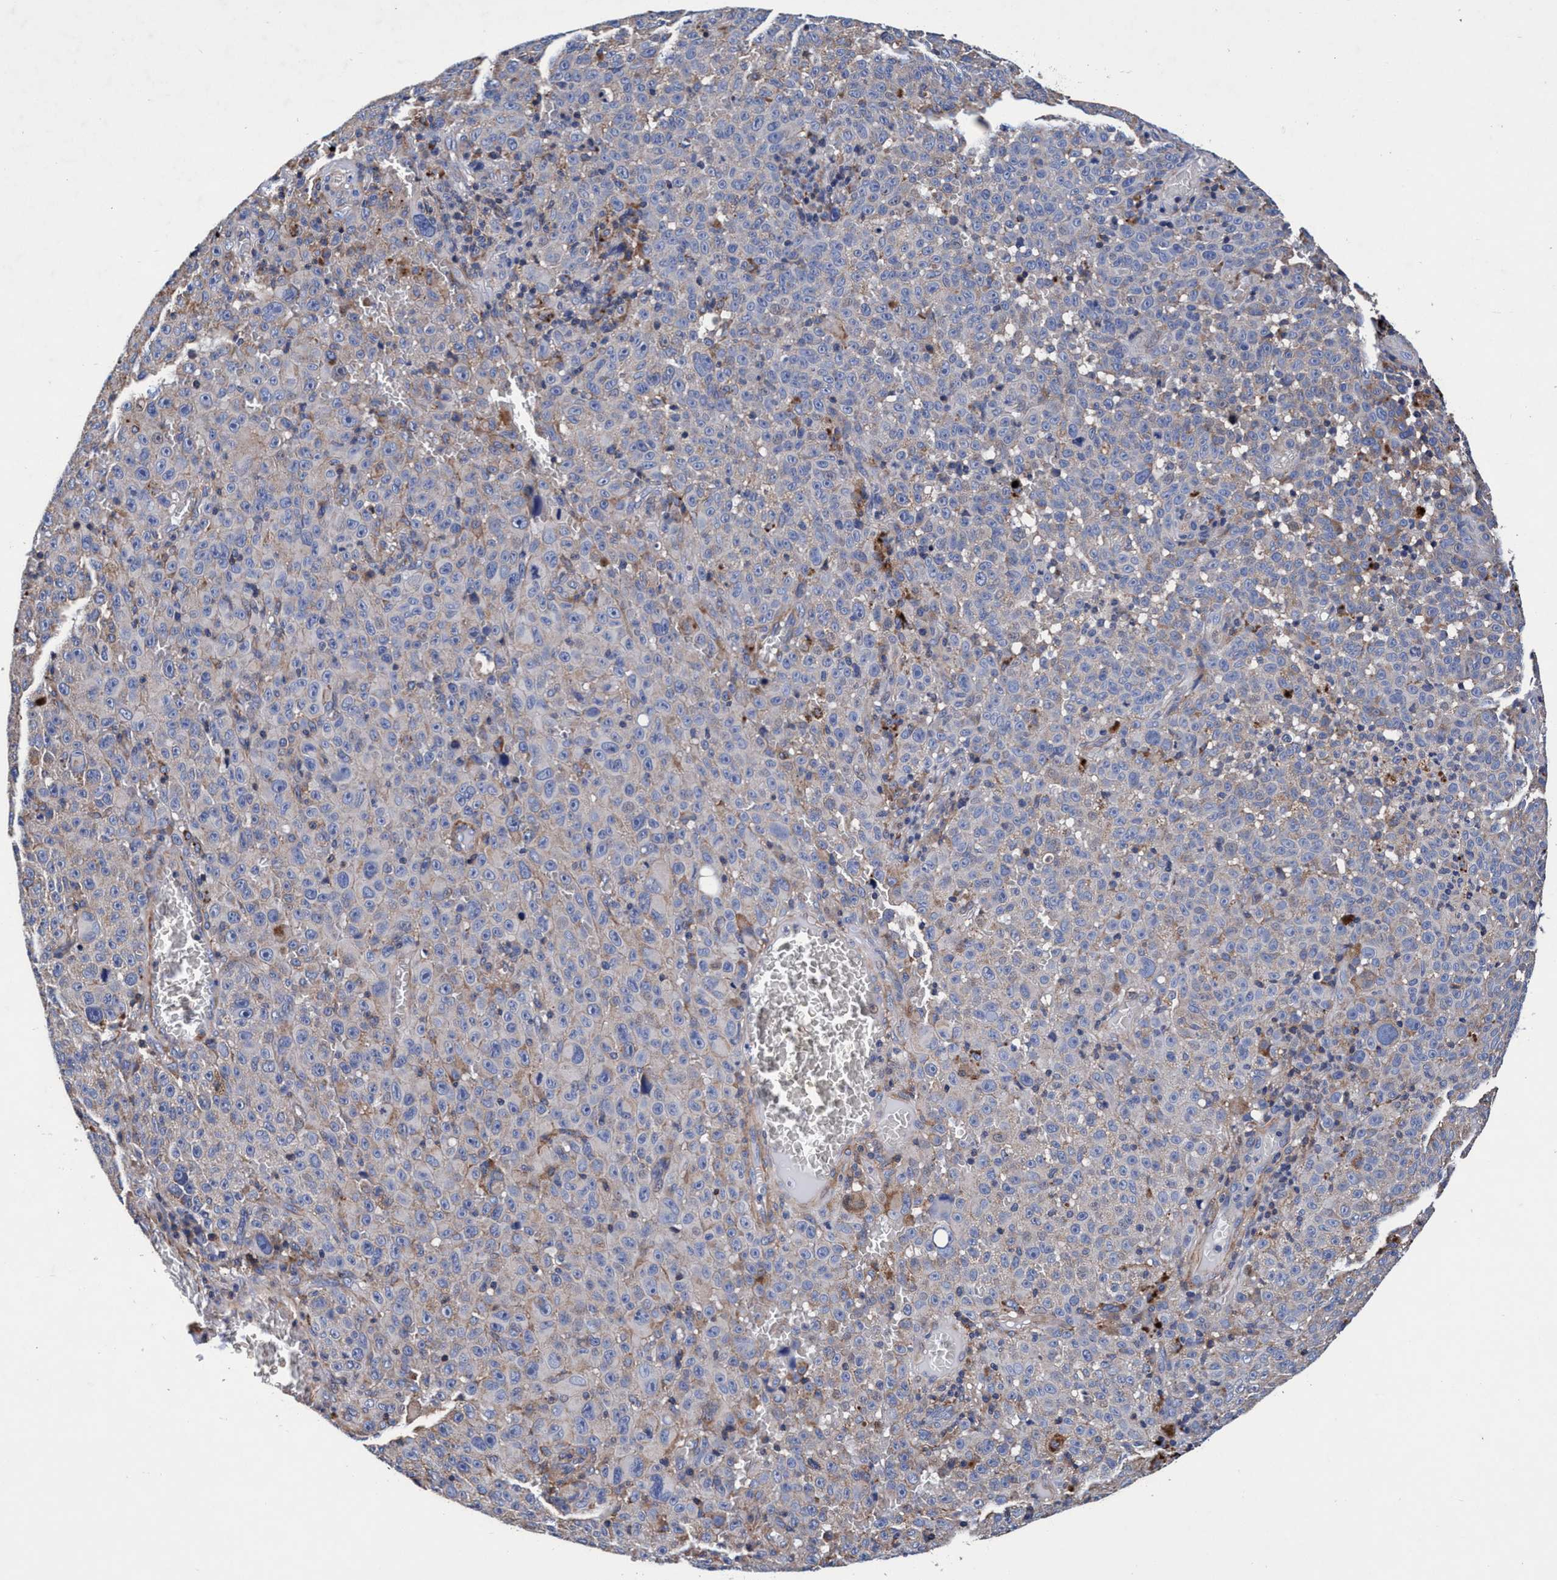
{"staining": {"intensity": "weak", "quantity": "<25%", "location": "cytoplasmic/membranous"}, "tissue": "melanoma", "cell_type": "Tumor cells", "image_type": "cancer", "snomed": [{"axis": "morphology", "description": "Malignant melanoma, NOS"}, {"axis": "topography", "description": "Skin"}], "caption": "This image is of malignant melanoma stained with immunohistochemistry (IHC) to label a protein in brown with the nuclei are counter-stained blue. There is no staining in tumor cells.", "gene": "RNF208", "patient": {"sex": "female", "age": 82}}